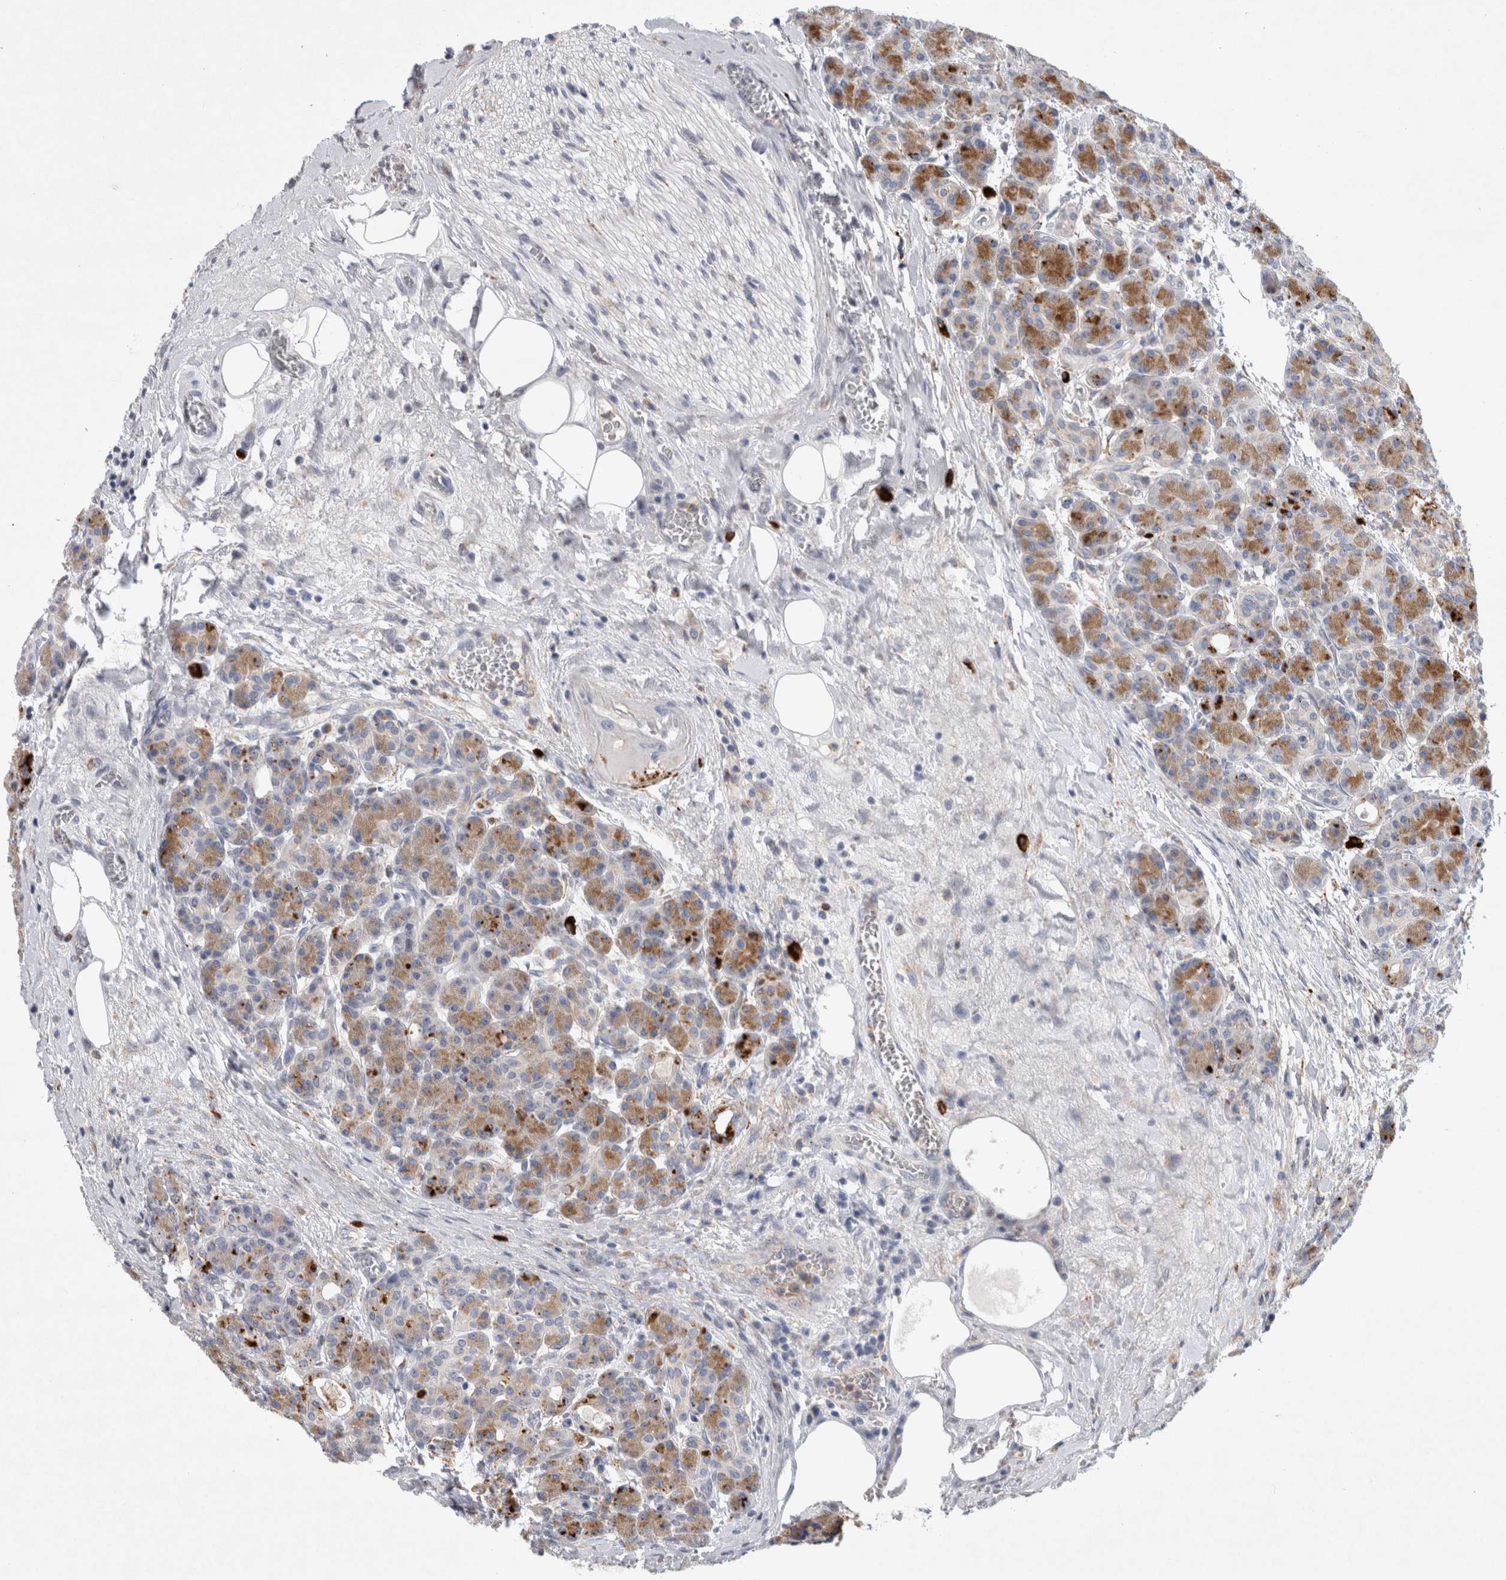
{"staining": {"intensity": "moderate", "quantity": ">75%", "location": "cytoplasmic/membranous"}, "tissue": "pancreas", "cell_type": "Exocrine glandular cells", "image_type": "normal", "snomed": [{"axis": "morphology", "description": "Normal tissue, NOS"}, {"axis": "topography", "description": "Pancreas"}], "caption": "Moderate cytoplasmic/membranous positivity is appreciated in approximately >75% of exocrine glandular cells in normal pancreas. (DAB = brown stain, brightfield microscopy at high magnification).", "gene": "CD63", "patient": {"sex": "male", "age": 63}}